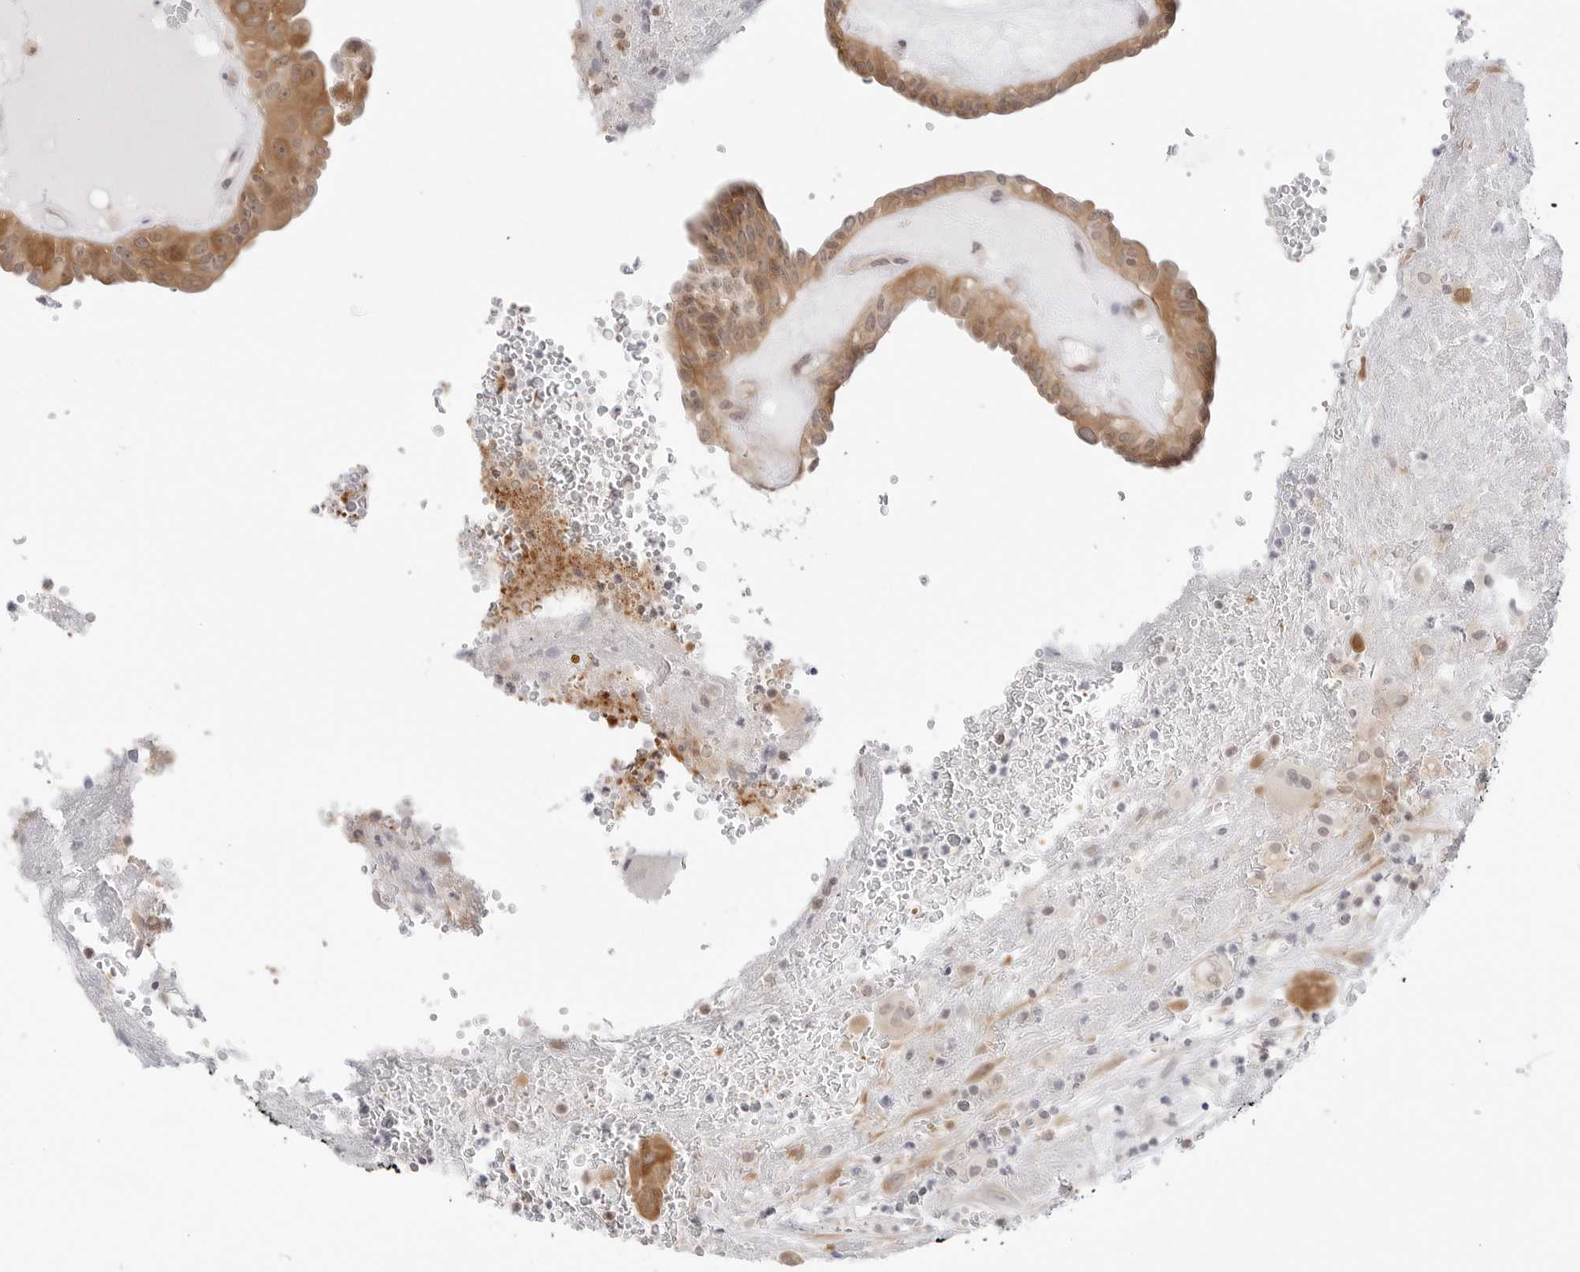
{"staining": {"intensity": "moderate", "quantity": ">75%", "location": "cytoplasmic/membranous"}, "tissue": "thyroid cancer", "cell_type": "Tumor cells", "image_type": "cancer", "snomed": [{"axis": "morphology", "description": "Papillary adenocarcinoma, NOS"}, {"axis": "topography", "description": "Thyroid gland"}], "caption": "Immunohistochemical staining of thyroid papillary adenocarcinoma reveals medium levels of moderate cytoplasmic/membranous protein staining in about >75% of tumor cells.", "gene": "NUDC", "patient": {"sex": "male", "age": 77}}